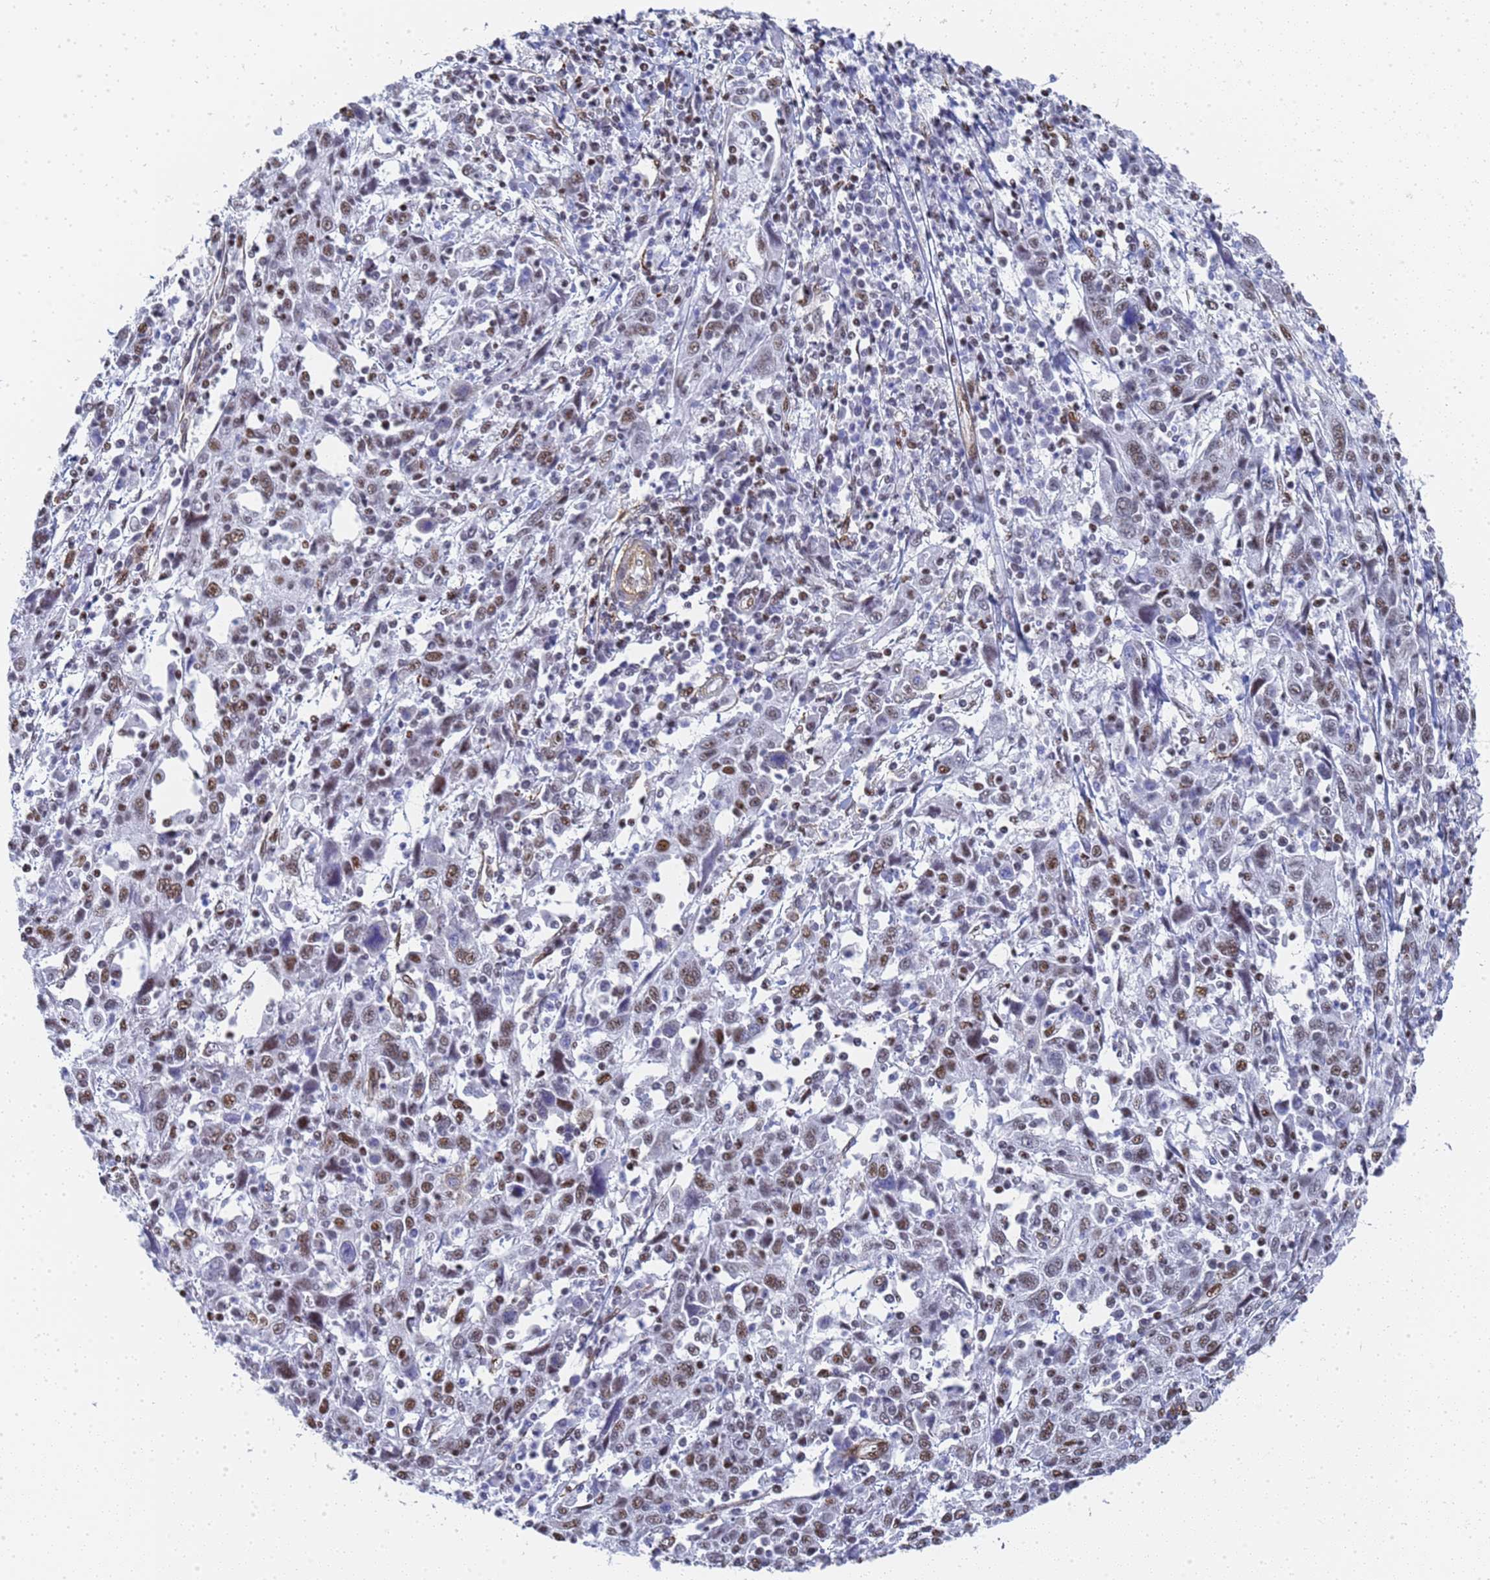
{"staining": {"intensity": "moderate", "quantity": ">75%", "location": "nuclear"}, "tissue": "cervical cancer", "cell_type": "Tumor cells", "image_type": "cancer", "snomed": [{"axis": "morphology", "description": "Squamous cell carcinoma, NOS"}, {"axis": "topography", "description": "Cervix"}], "caption": "Tumor cells show medium levels of moderate nuclear positivity in approximately >75% of cells in human squamous cell carcinoma (cervical). The staining was performed using DAB (3,3'-diaminobenzidine), with brown indicating positive protein expression. Nuclei are stained blue with hematoxylin.", "gene": "PRRT4", "patient": {"sex": "female", "age": 46}}